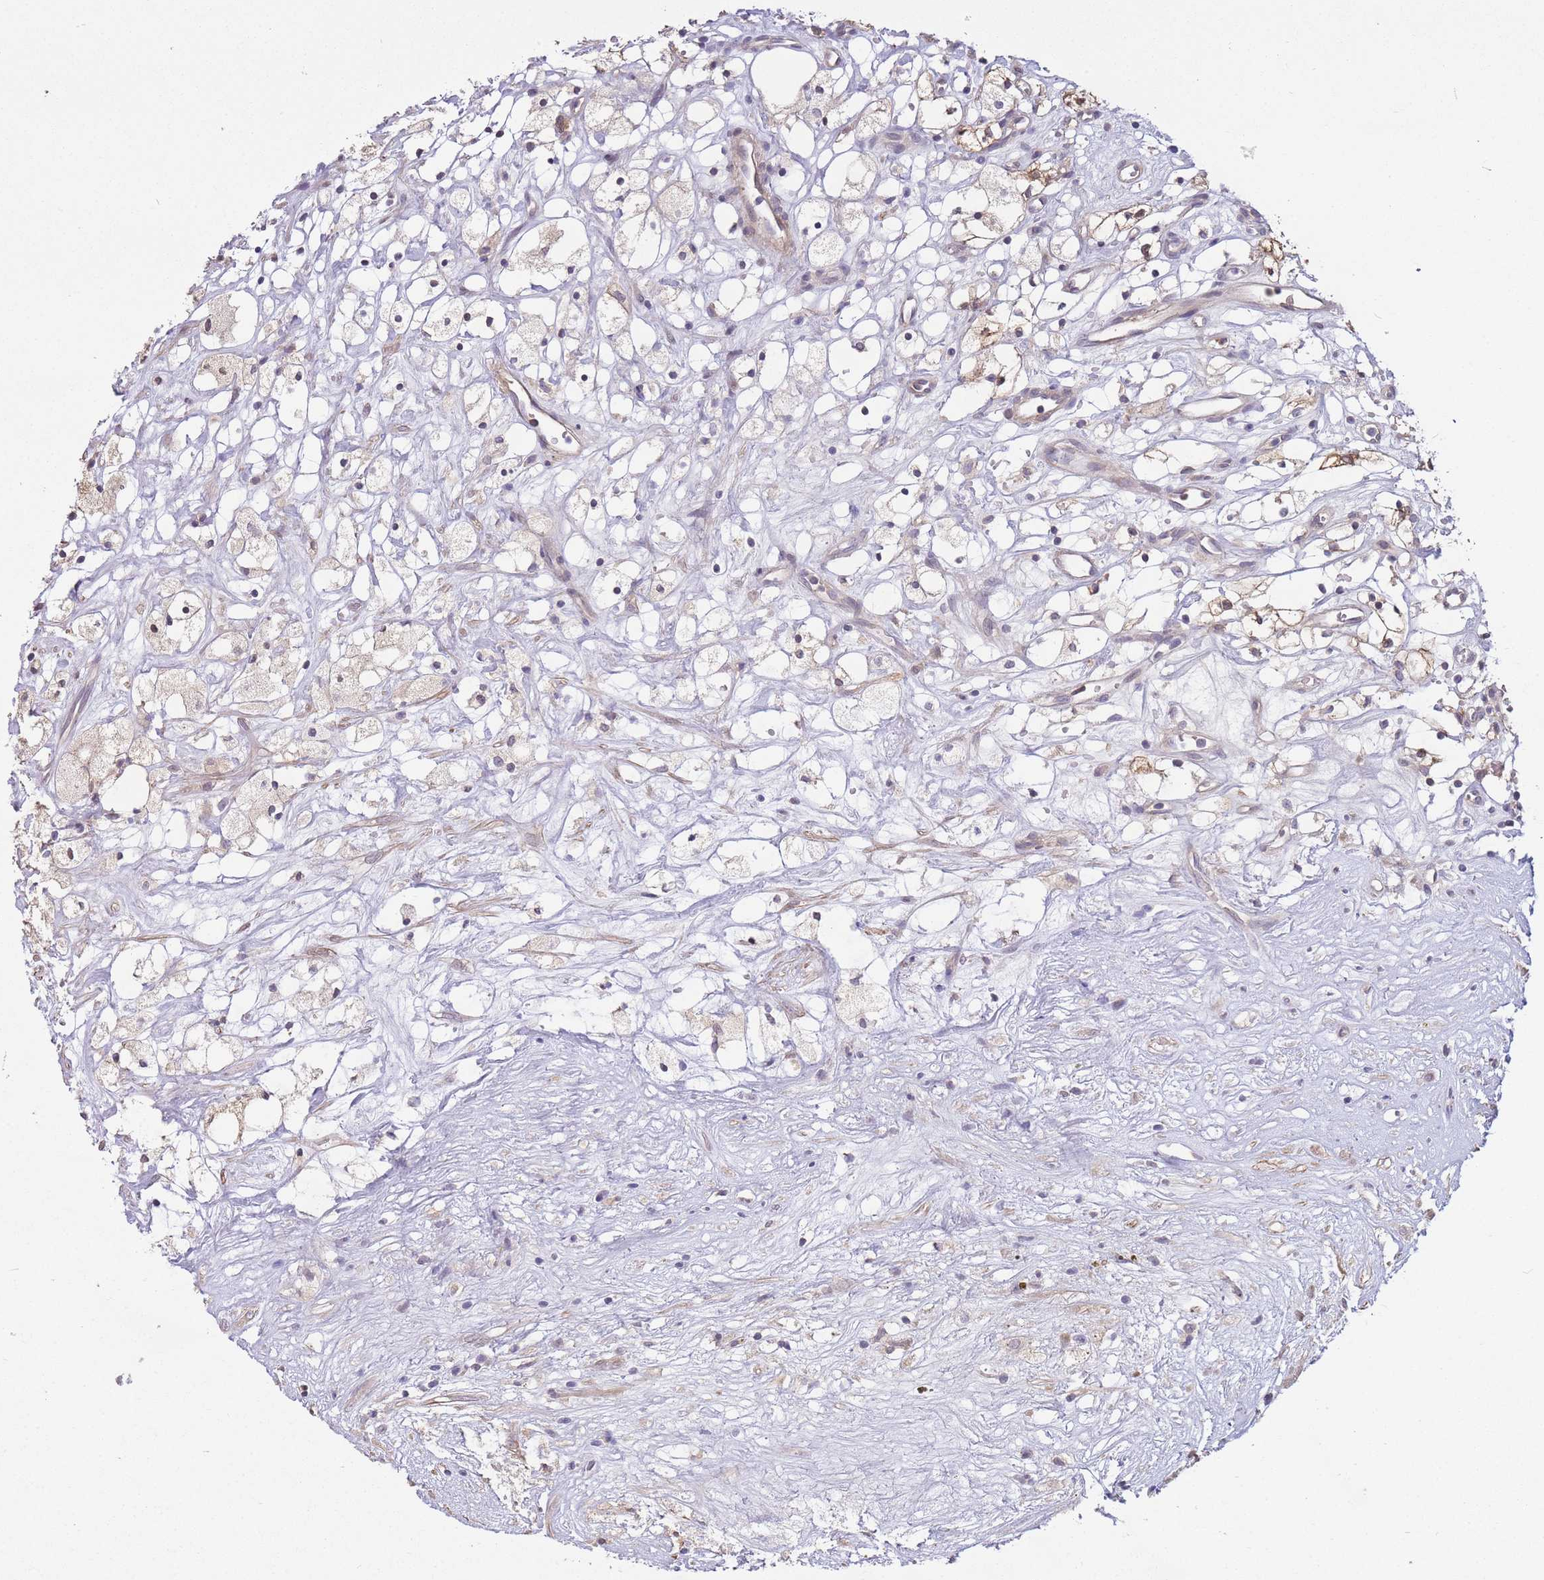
{"staining": {"intensity": "weak", "quantity": "<25%", "location": "cytoplasmic/membranous"}, "tissue": "renal cancer", "cell_type": "Tumor cells", "image_type": "cancer", "snomed": [{"axis": "morphology", "description": "Adenocarcinoma, NOS"}, {"axis": "topography", "description": "Kidney"}], "caption": "Histopathology image shows no significant protein staining in tumor cells of renal adenocarcinoma.", "gene": "ZNF304", "patient": {"sex": "male", "age": 59}}